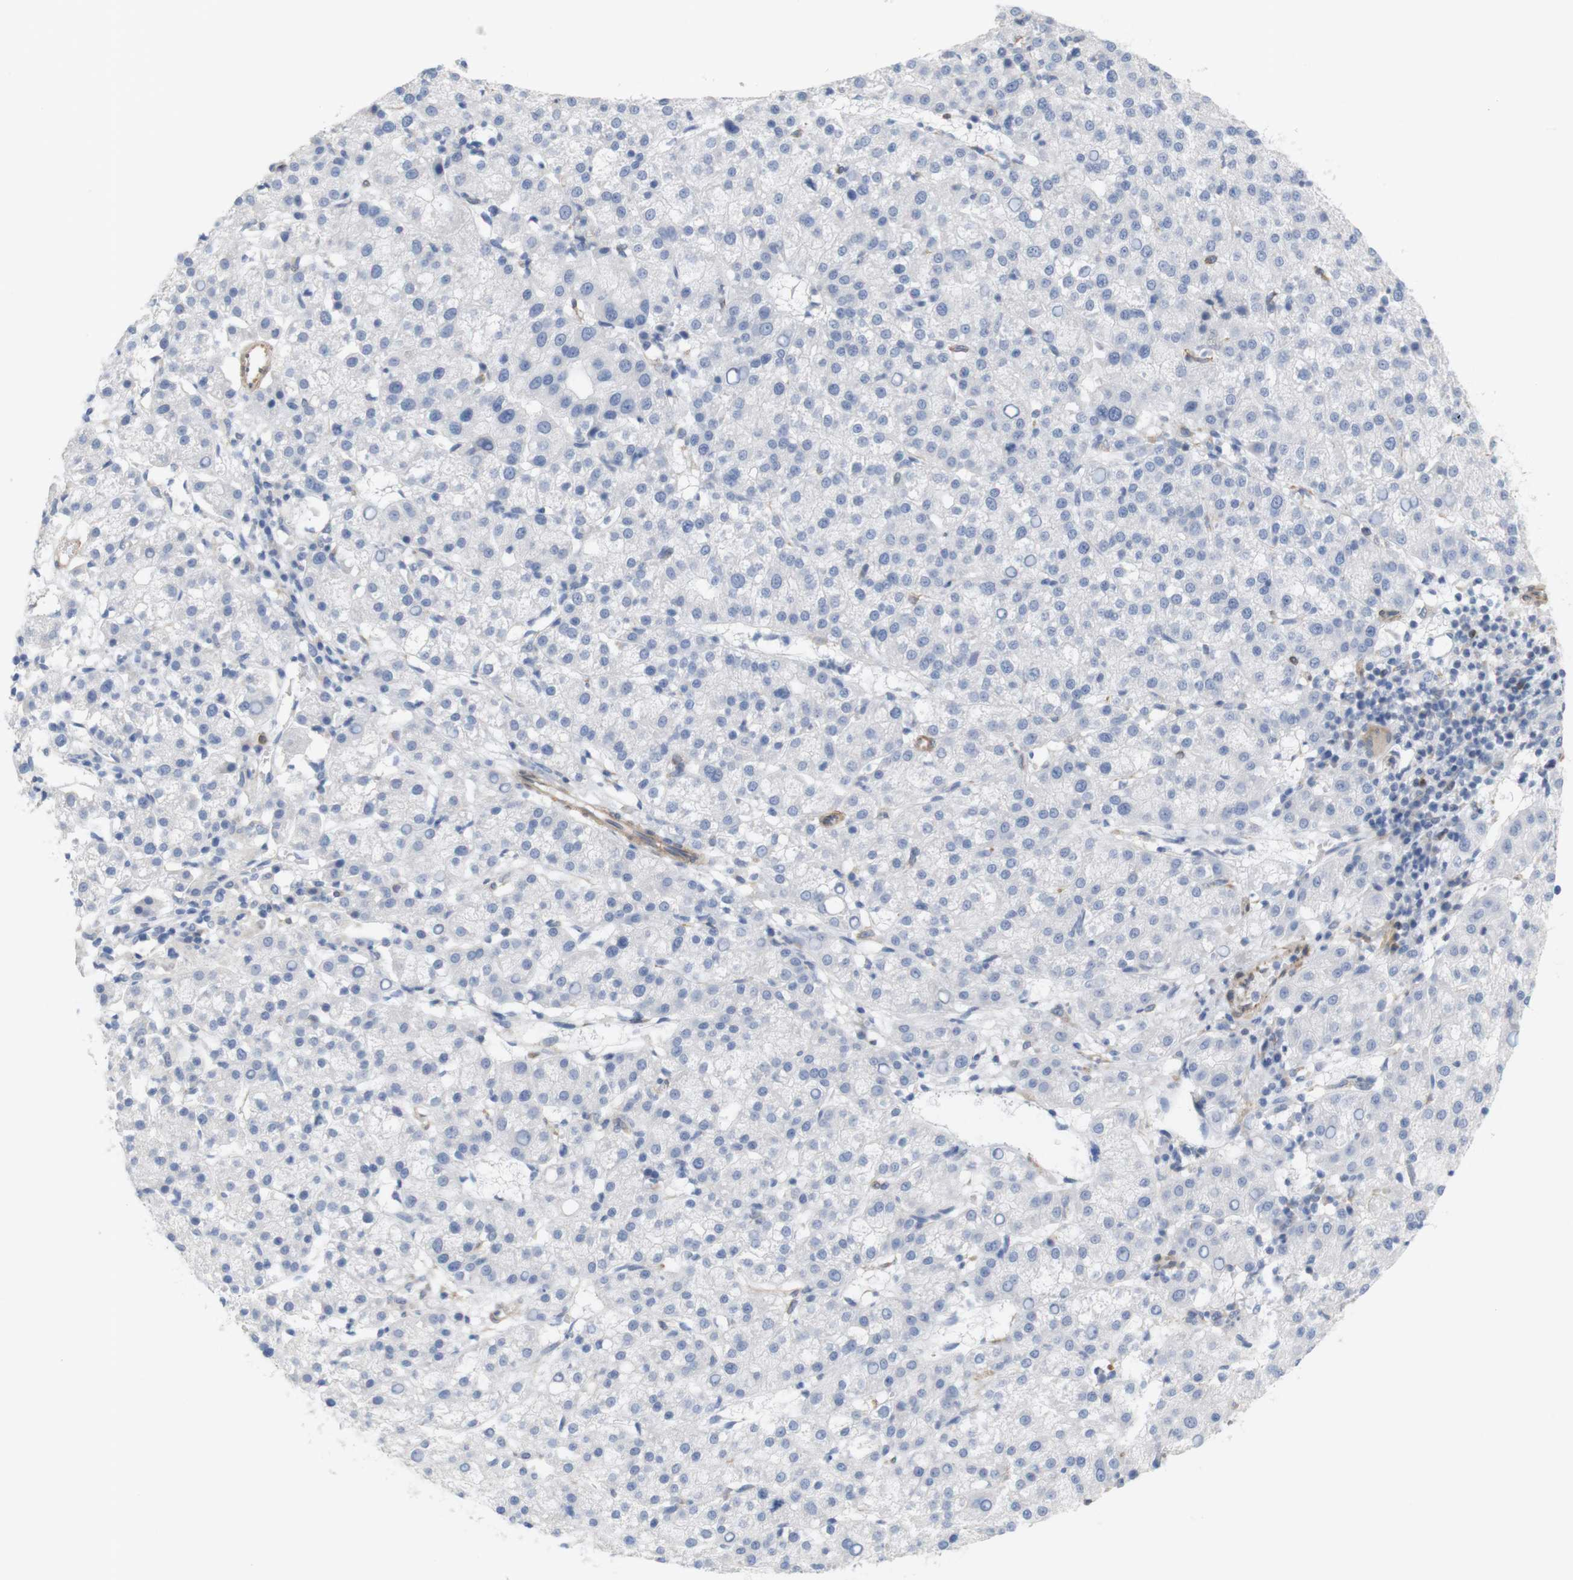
{"staining": {"intensity": "negative", "quantity": "none", "location": "none"}, "tissue": "liver cancer", "cell_type": "Tumor cells", "image_type": "cancer", "snomed": [{"axis": "morphology", "description": "Carcinoma, Hepatocellular, NOS"}, {"axis": "topography", "description": "Liver"}], "caption": "Immunohistochemical staining of liver hepatocellular carcinoma displays no significant positivity in tumor cells.", "gene": "ITPR1", "patient": {"sex": "female", "age": 58}}